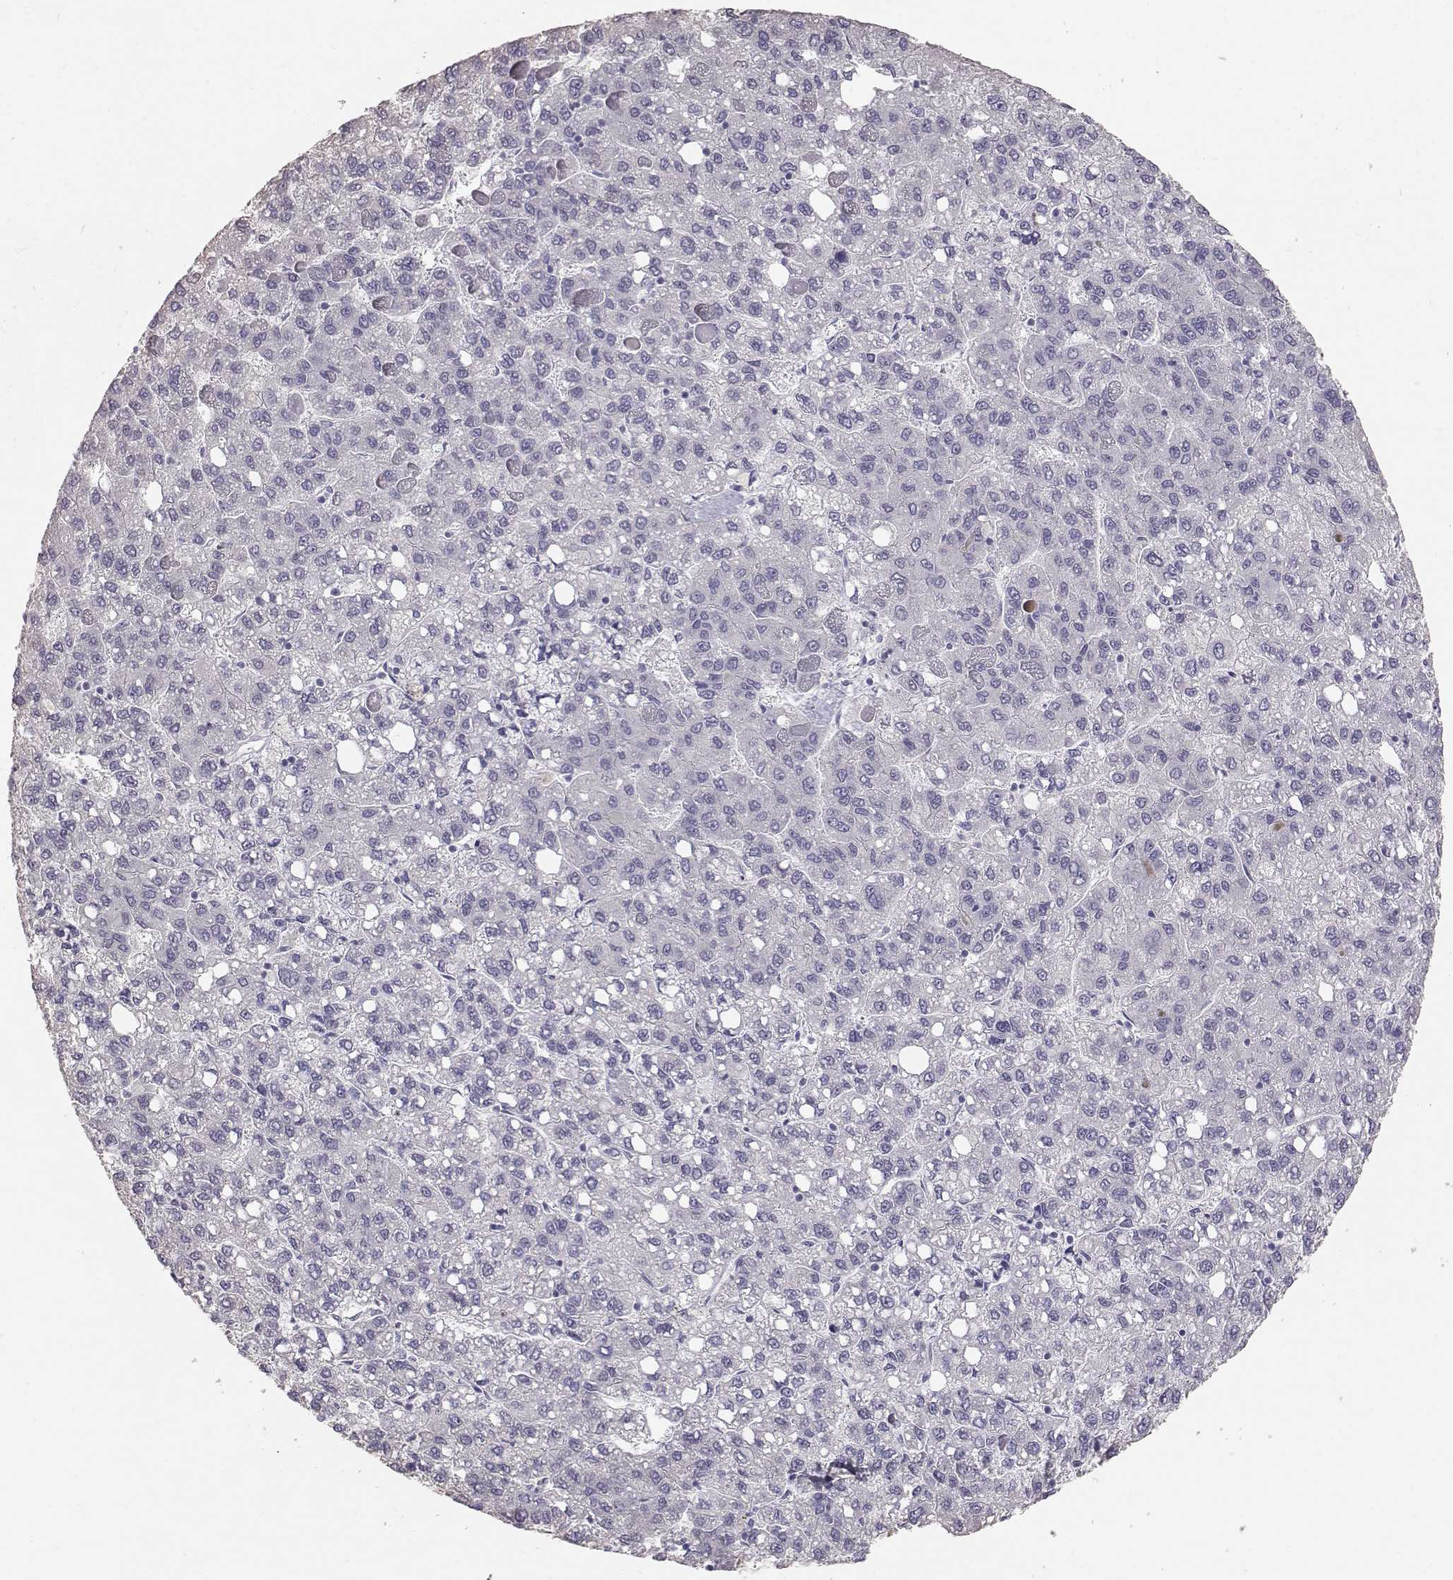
{"staining": {"intensity": "negative", "quantity": "none", "location": "none"}, "tissue": "liver cancer", "cell_type": "Tumor cells", "image_type": "cancer", "snomed": [{"axis": "morphology", "description": "Carcinoma, Hepatocellular, NOS"}, {"axis": "topography", "description": "Liver"}], "caption": "Human hepatocellular carcinoma (liver) stained for a protein using IHC demonstrates no expression in tumor cells.", "gene": "KRT33A", "patient": {"sex": "female", "age": 82}}